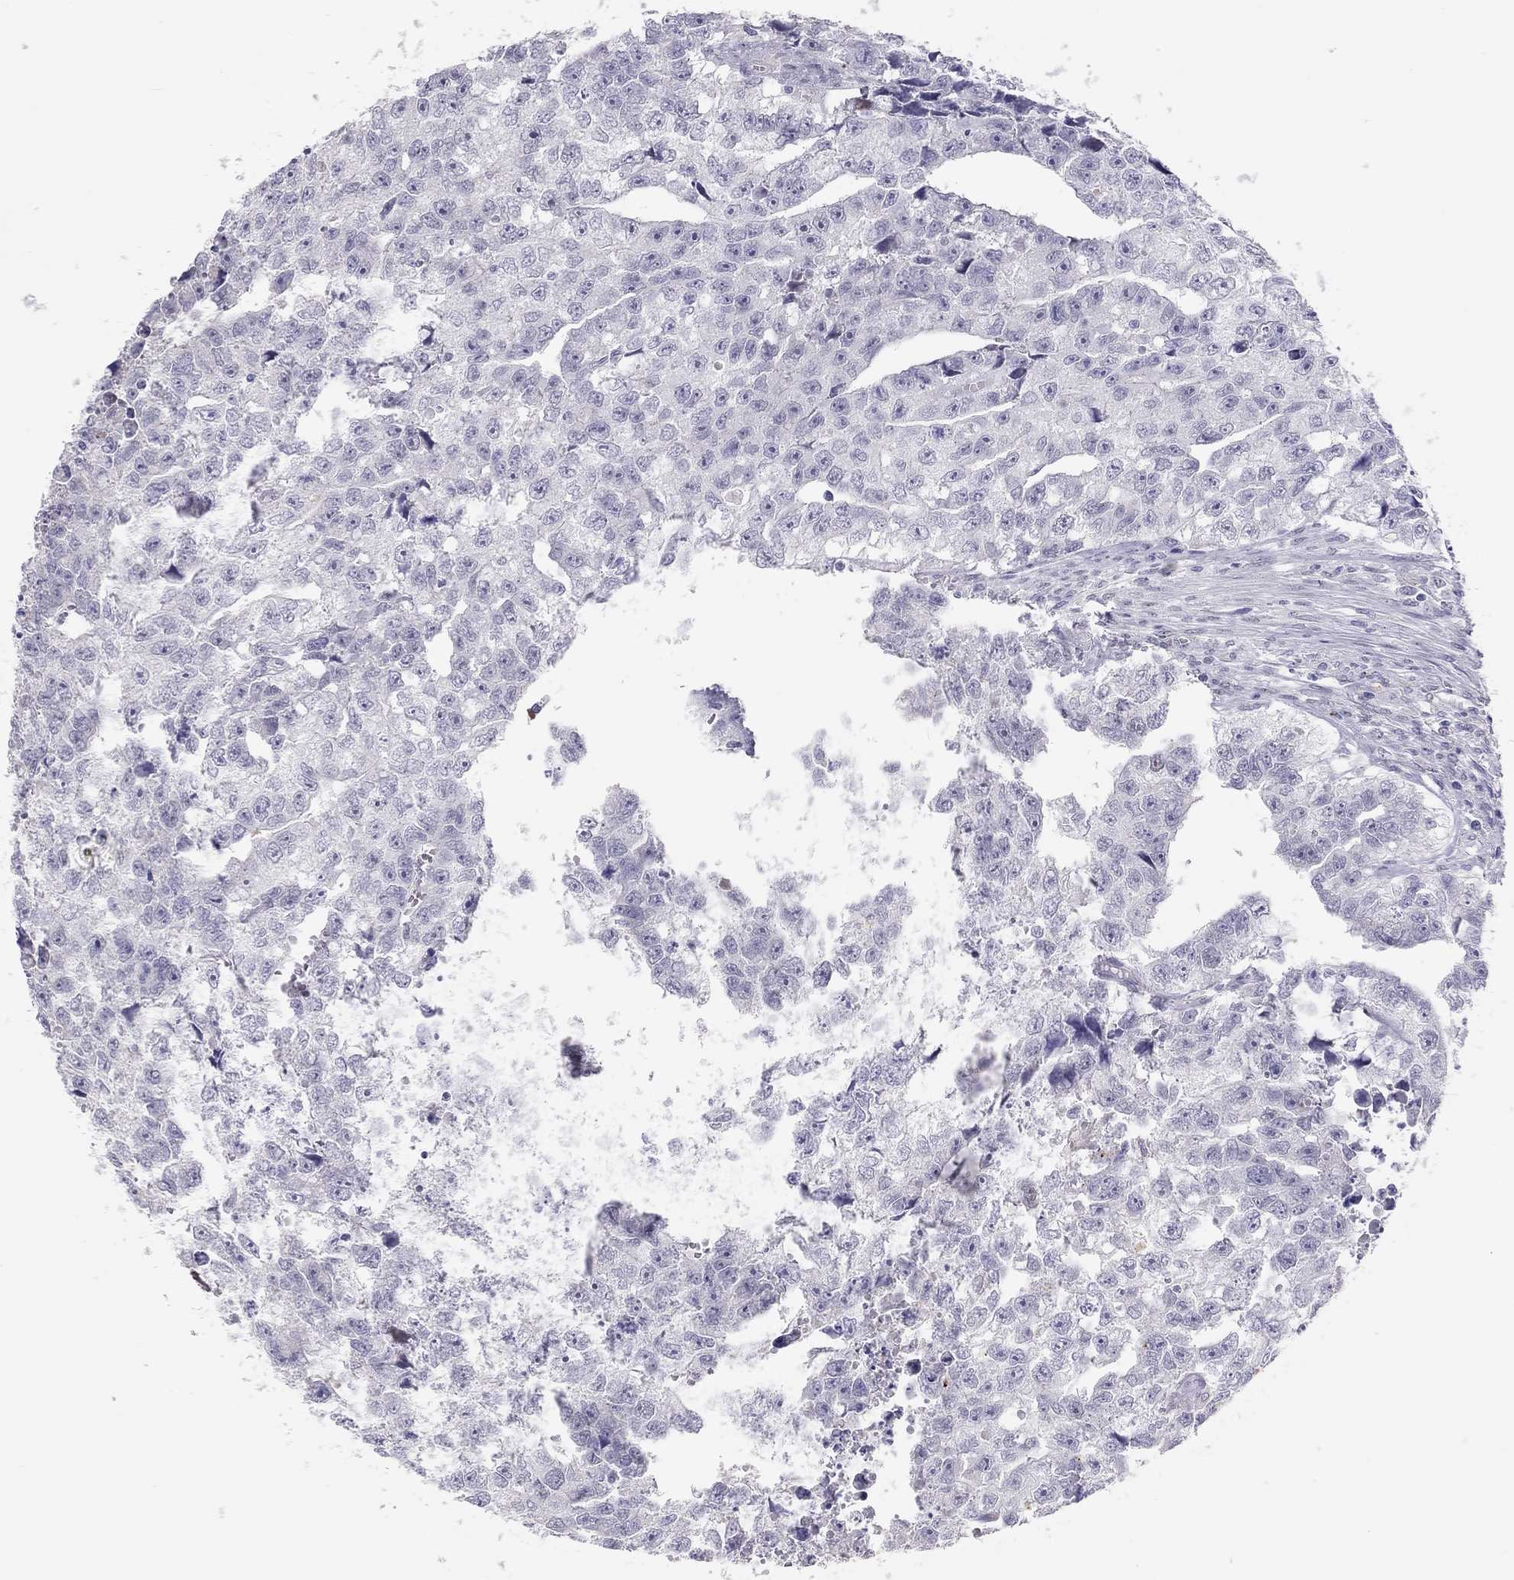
{"staining": {"intensity": "negative", "quantity": "none", "location": "none"}, "tissue": "testis cancer", "cell_type": "Tumor cells", "image_type": "cancer", "snomed": [{"axis": "morphology", "description": "Carcinoma, Embryonal, NOS"}, {"axis": "morphology", "description": "Teratoma, malignant, NOS"}, {"axis": "topography", "description": "Testis"}], "caption": "DAB immunohistochemical staining of human embryonal carcinoma (testis) reveals no significant positivity in tumor cells.", "gene": "PHOX2A", "patient": {"sex": "male", "age": 44}}